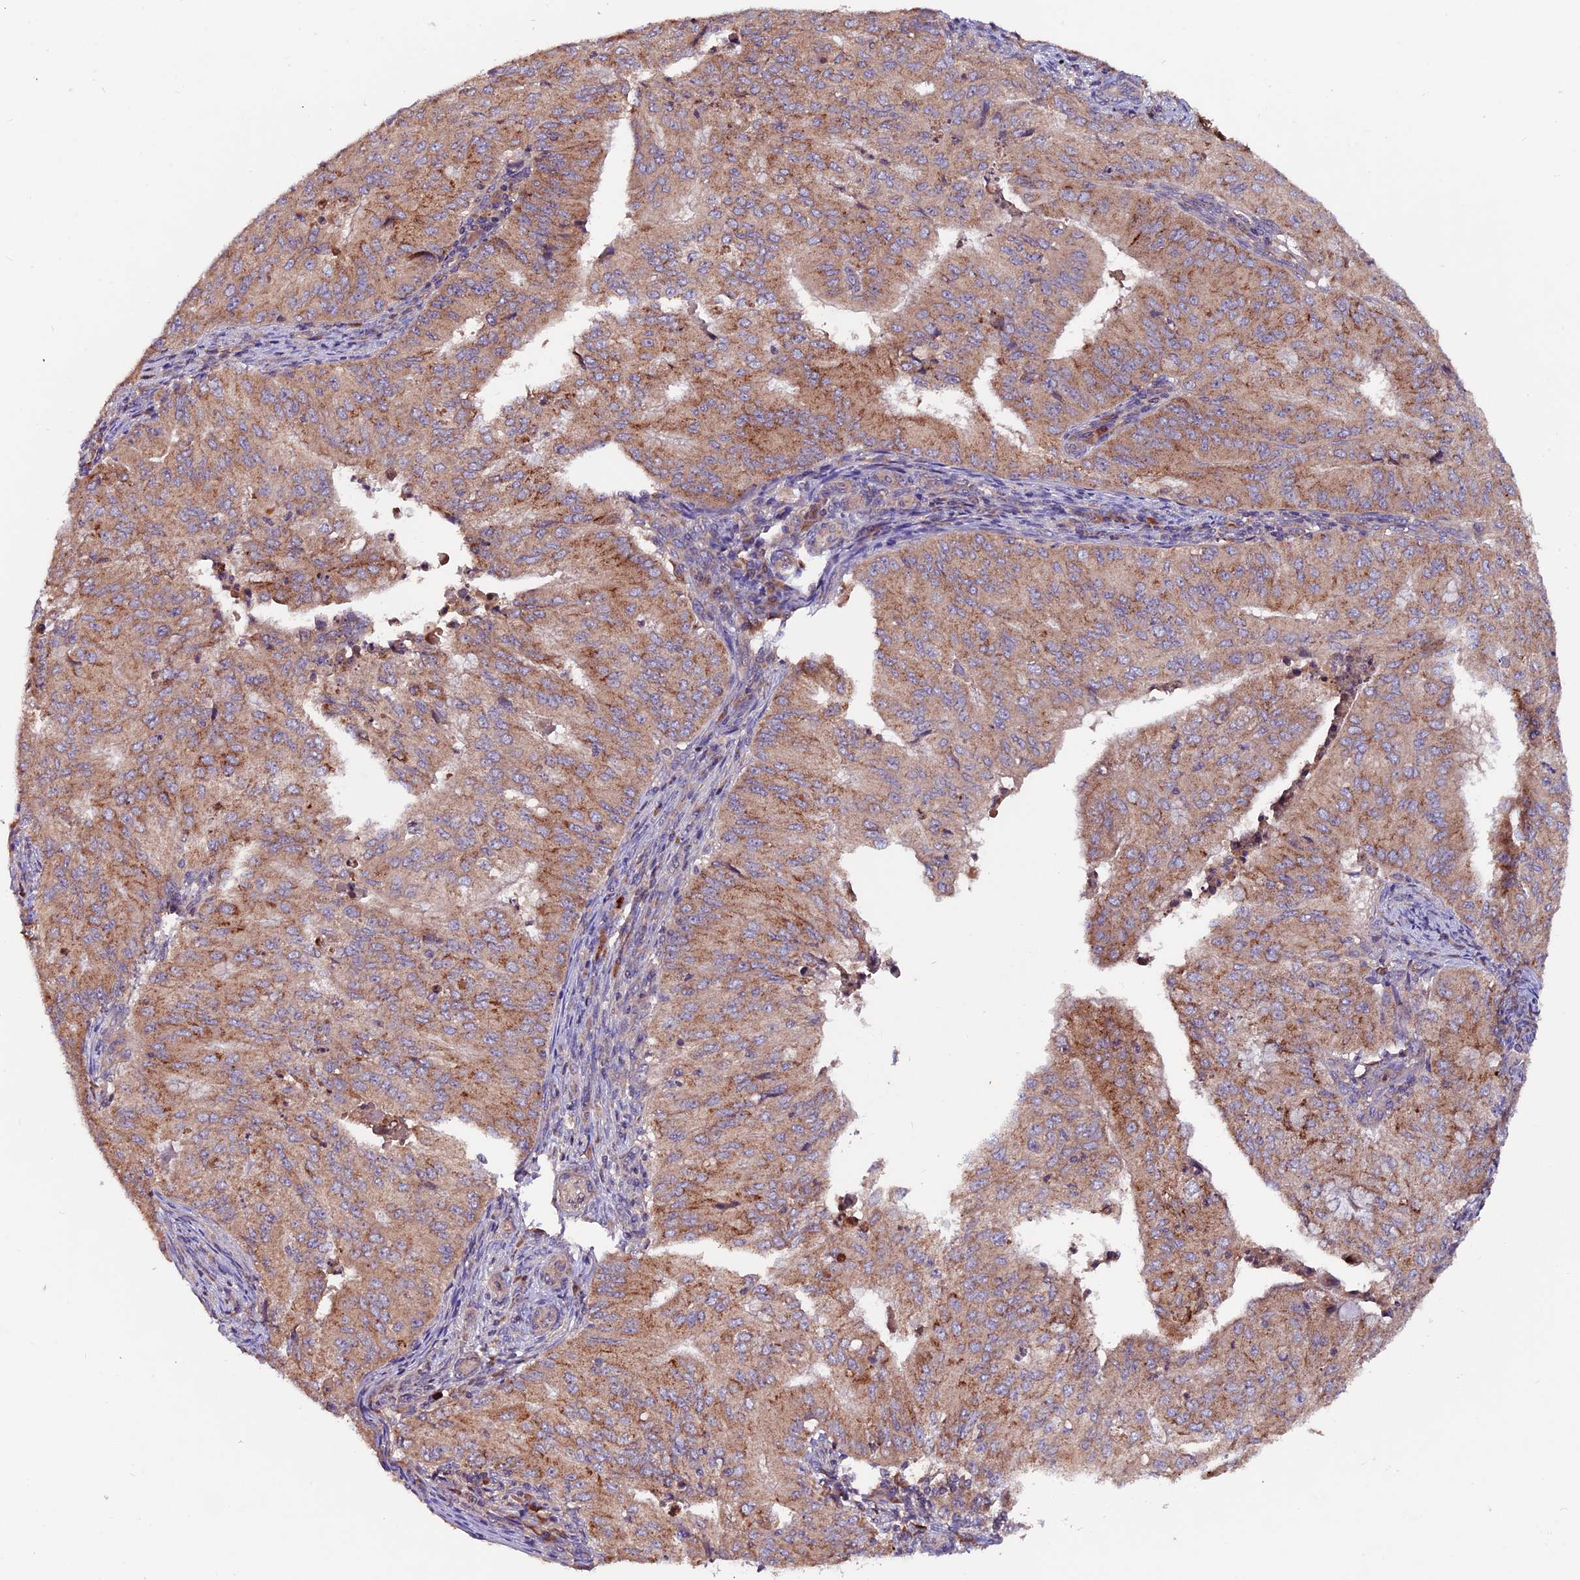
{"staining": {"intensity": "moderate", "quantity": ">75%", "location": "cytoplasmic/membranous"}, "tissue": "endometrial cancer", "cell_type": "Tumor cells", "image_type": "cancer", "snomed": [{"axis": "morphology", "description": "Adenocarcinoma, NOS"}, {"axis": "topography", "description": "Endometrium"}], "caption": "Protein staining of endometrial adenocarcinoma tissue demonstrates moderate cytoplasmic/membranous positivity in approximately >75% of tumor cells.", "gene": "ZNF598", "patient": {"sex": "female", "age": 50}}